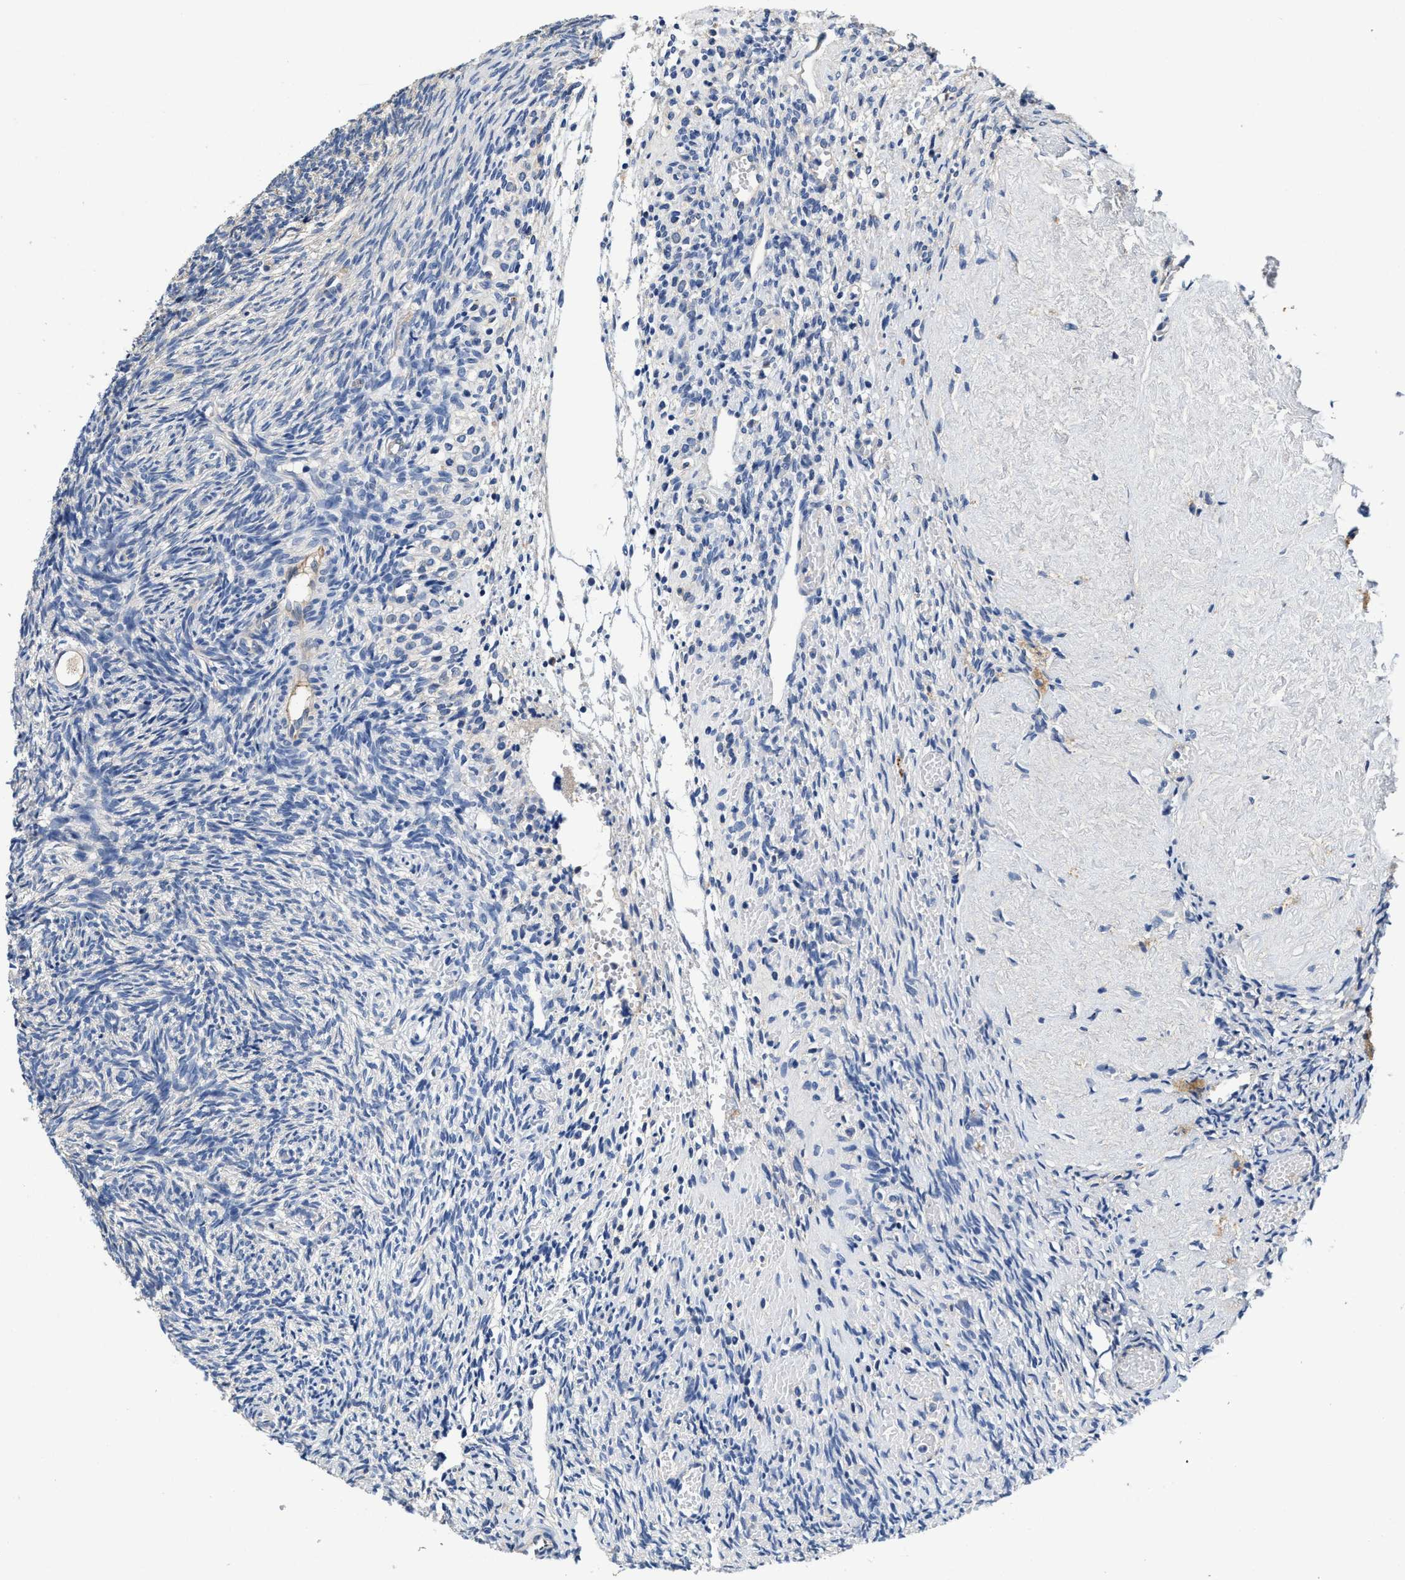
{"staining": {"intensity": "negative", "quantity": "none", "location": "none"}, "tissue": "ovary", "cell_type": "Ovarian stroma cells", "image_type": "normal", "snomed": [{"axis": "morphology", "description": "Normal tissue, NOS"}, {"axis": "topography", "description": "Ovary"}], "caption": "The immunohistochemistry image has no significant positivity in ovarian stroma cells of ovary. The staining was performed using DAB to visualize the protein expression in brown, while the nuclei were stained in blue with hematoxylin (Magnification: 20x).", "gene": "PEG10", "patient": {"sex": "female", "age": 41}}